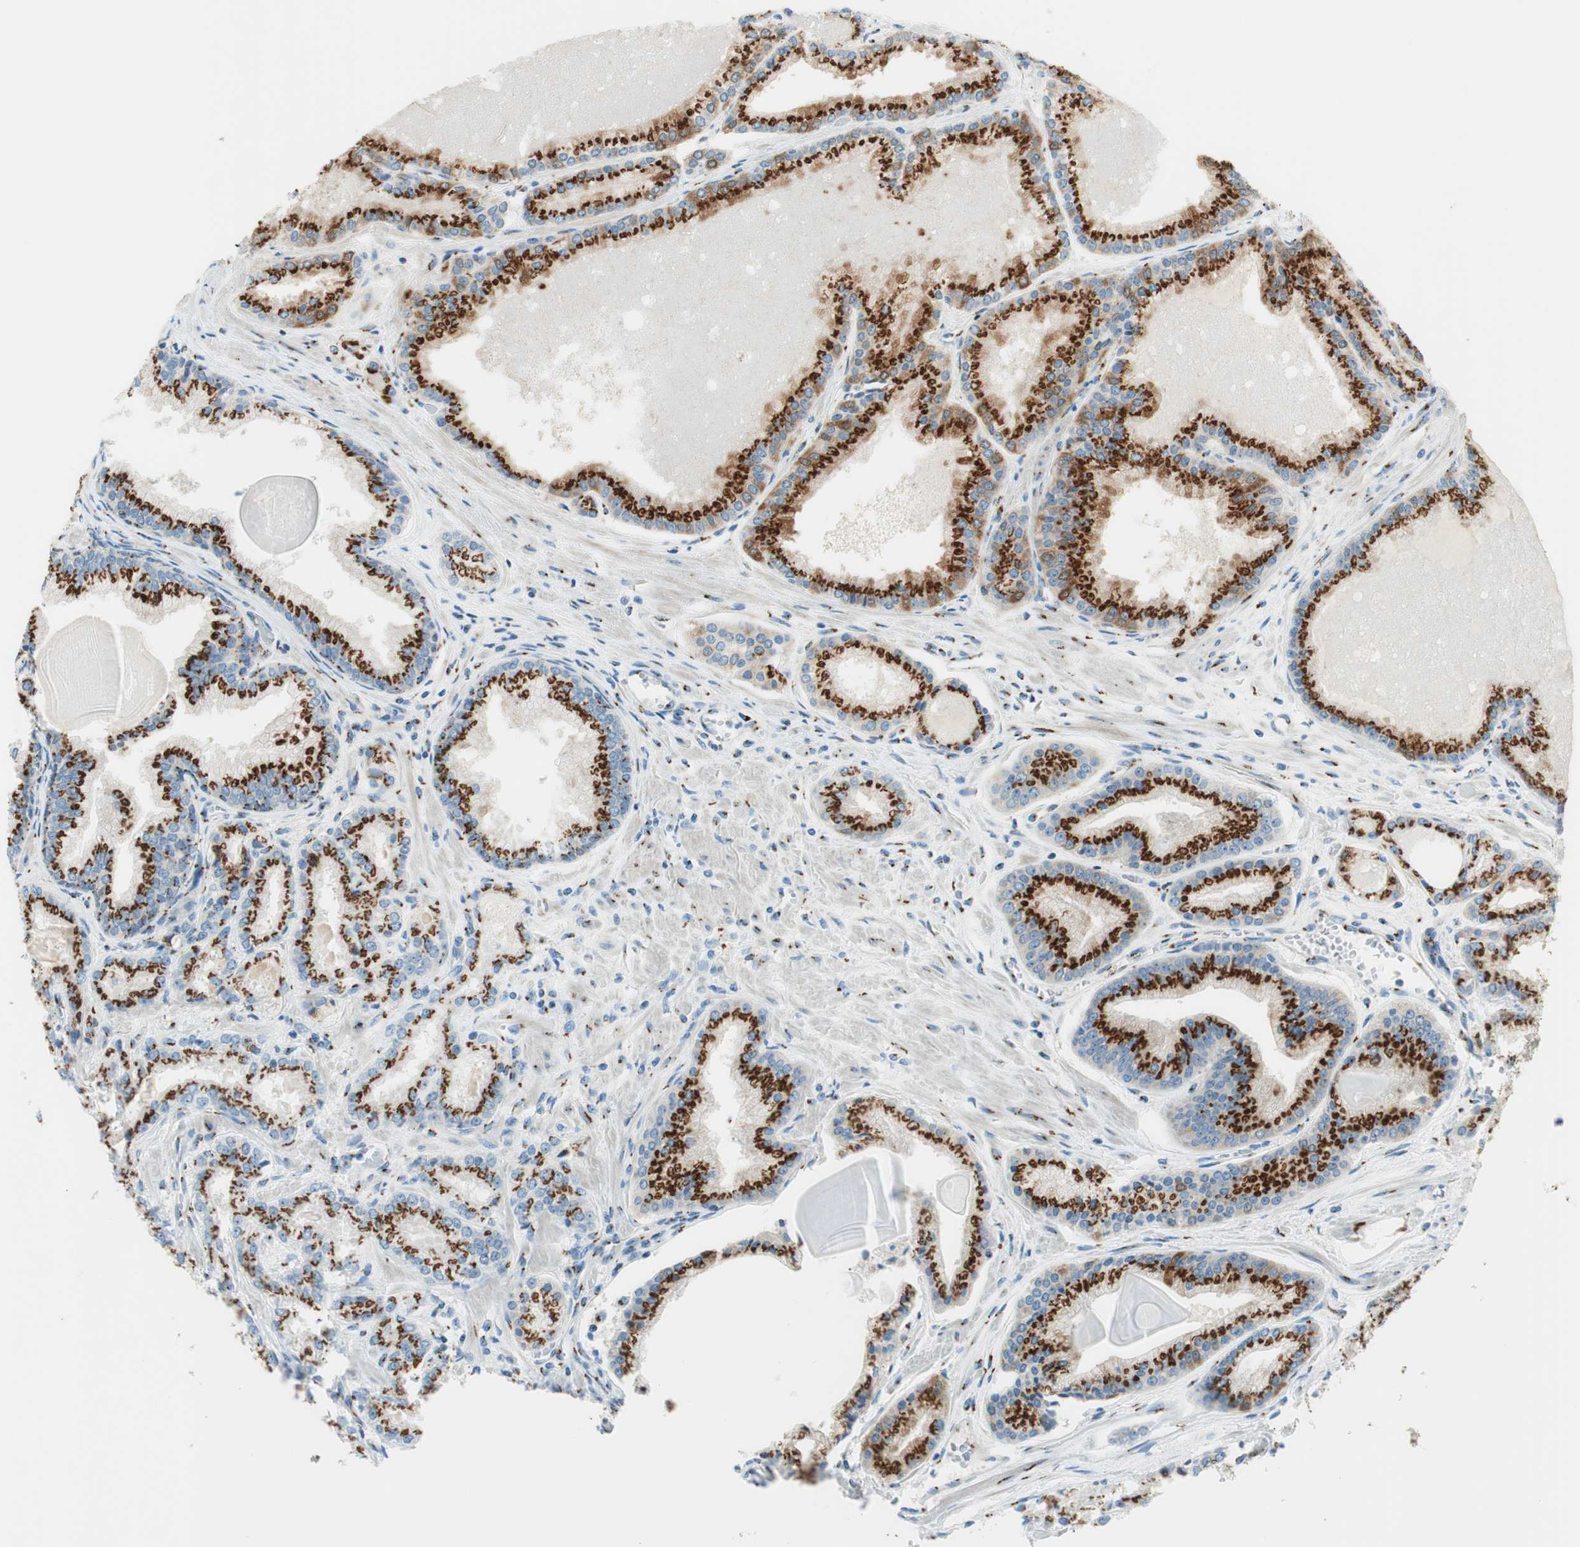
{"staining": {"intensity": "strong", "quantity": ">75%", "location": "cytoplasmic/membranous"}, "tissue": "prostate cancer", "cell_type": "Tumor cells", "image_type": "cancer", "snomed": [{"axis": "morphology", "description": "Adenocarcinoma, Low grade"}, {"axis": "topography", "description": "Prostate"}], "caption": "Protein expression analysis of low-grade adenocarcinoma (prostate) shows strong cytoplasmic/membranous positivity in about >75% of tumor cells.", "gene": "GOLGB1", "patient": {"sex": "male", "age": 59}}